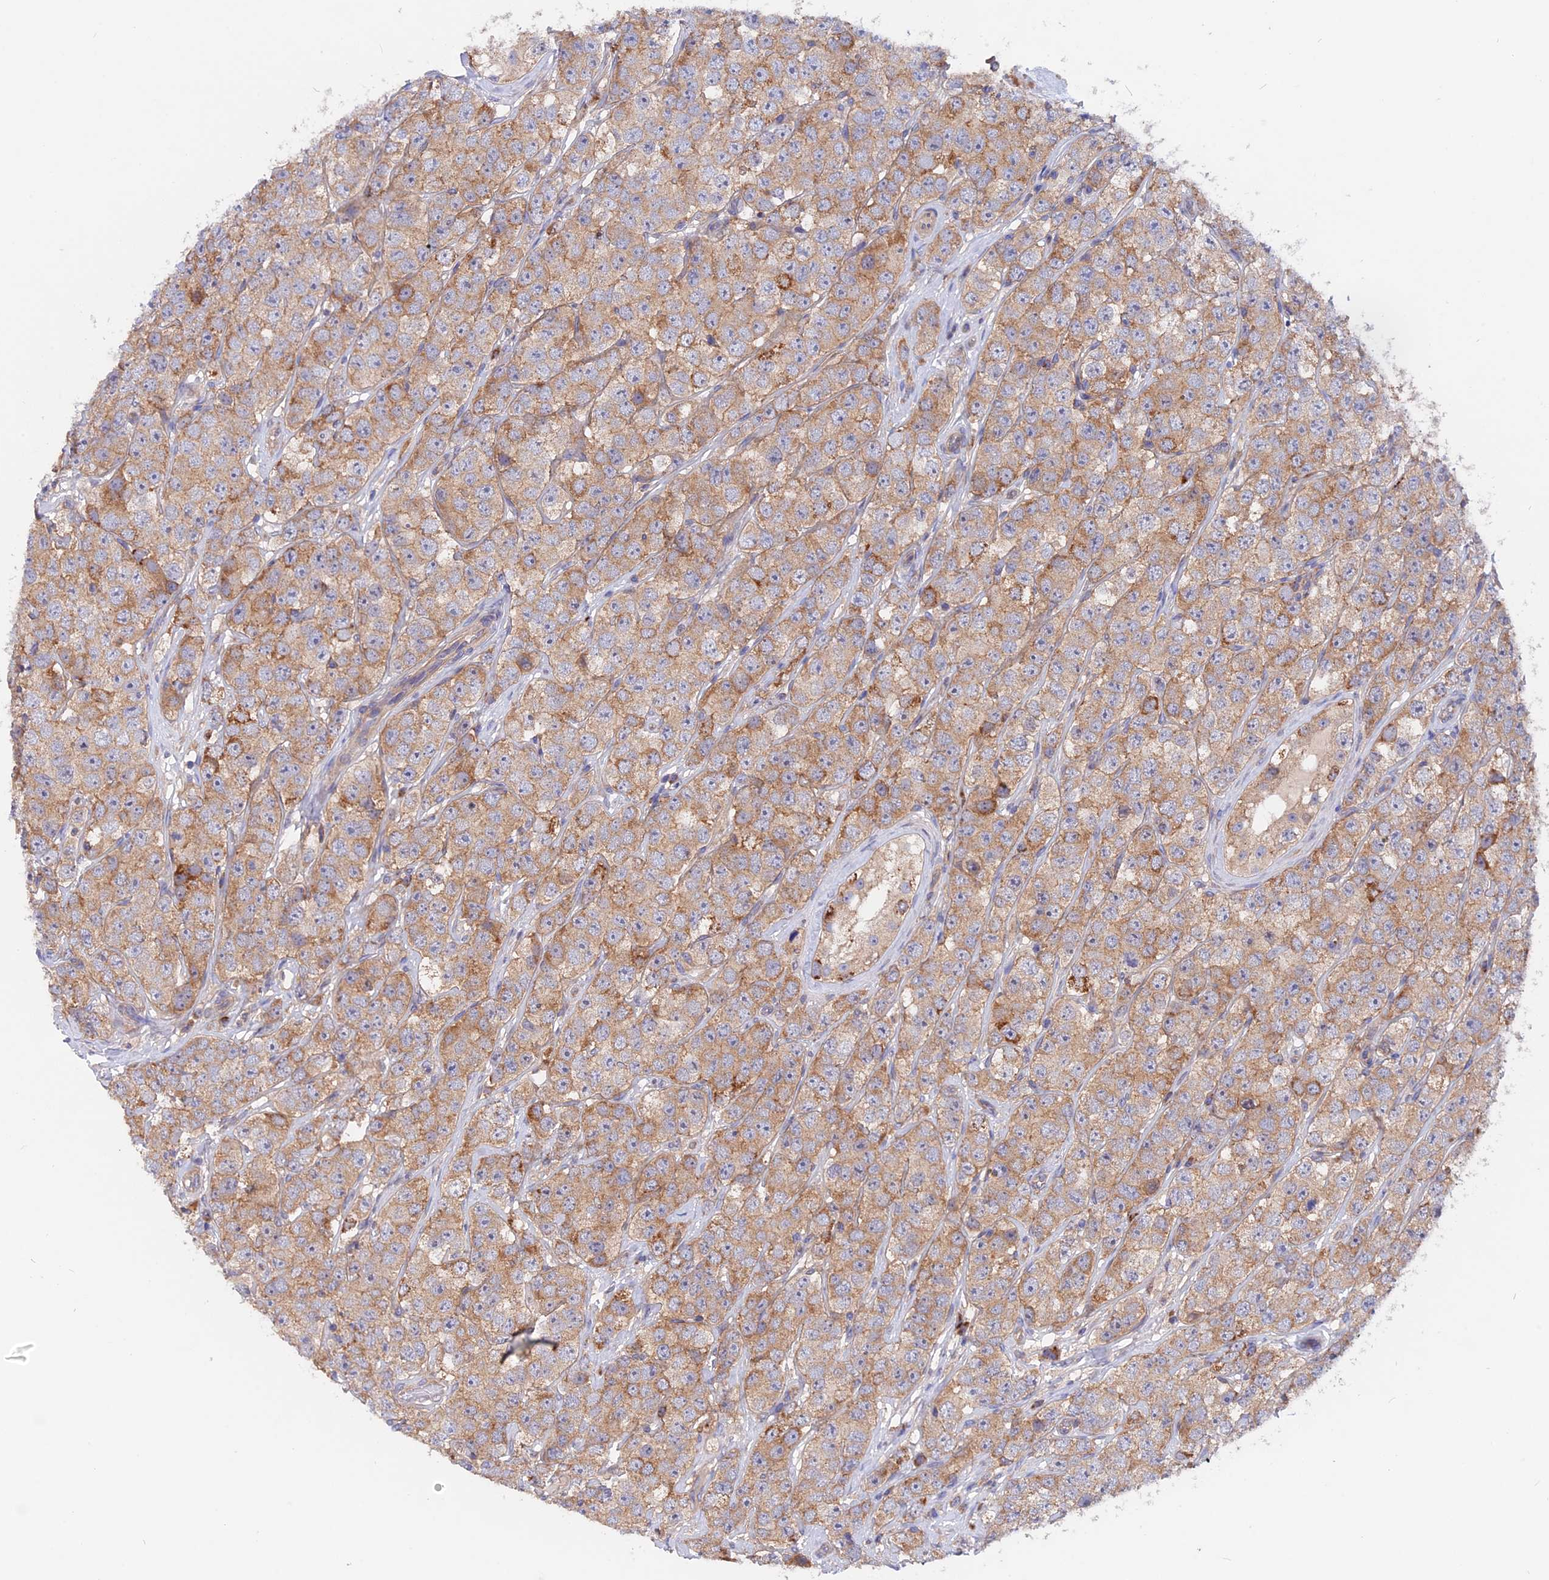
{"staining": {"intensity": "moderate", "quantity": ">75%", "location": "cytoplasmic/membranous"}, "tissue": "testis cancer", "cell_type": "Tumor cells", "image_type": "cancer", "snomed": [{"axis": "morphology", "description": "Seminoma, NOS"}, {"axis": "topography", "description": "Testis"}], "caption": "Testis cancer stained with a protein marker exhibits moderate staining in tumor cells.", "gene": "HYCC1", "patient": {"sex": "male", "age": 28}}